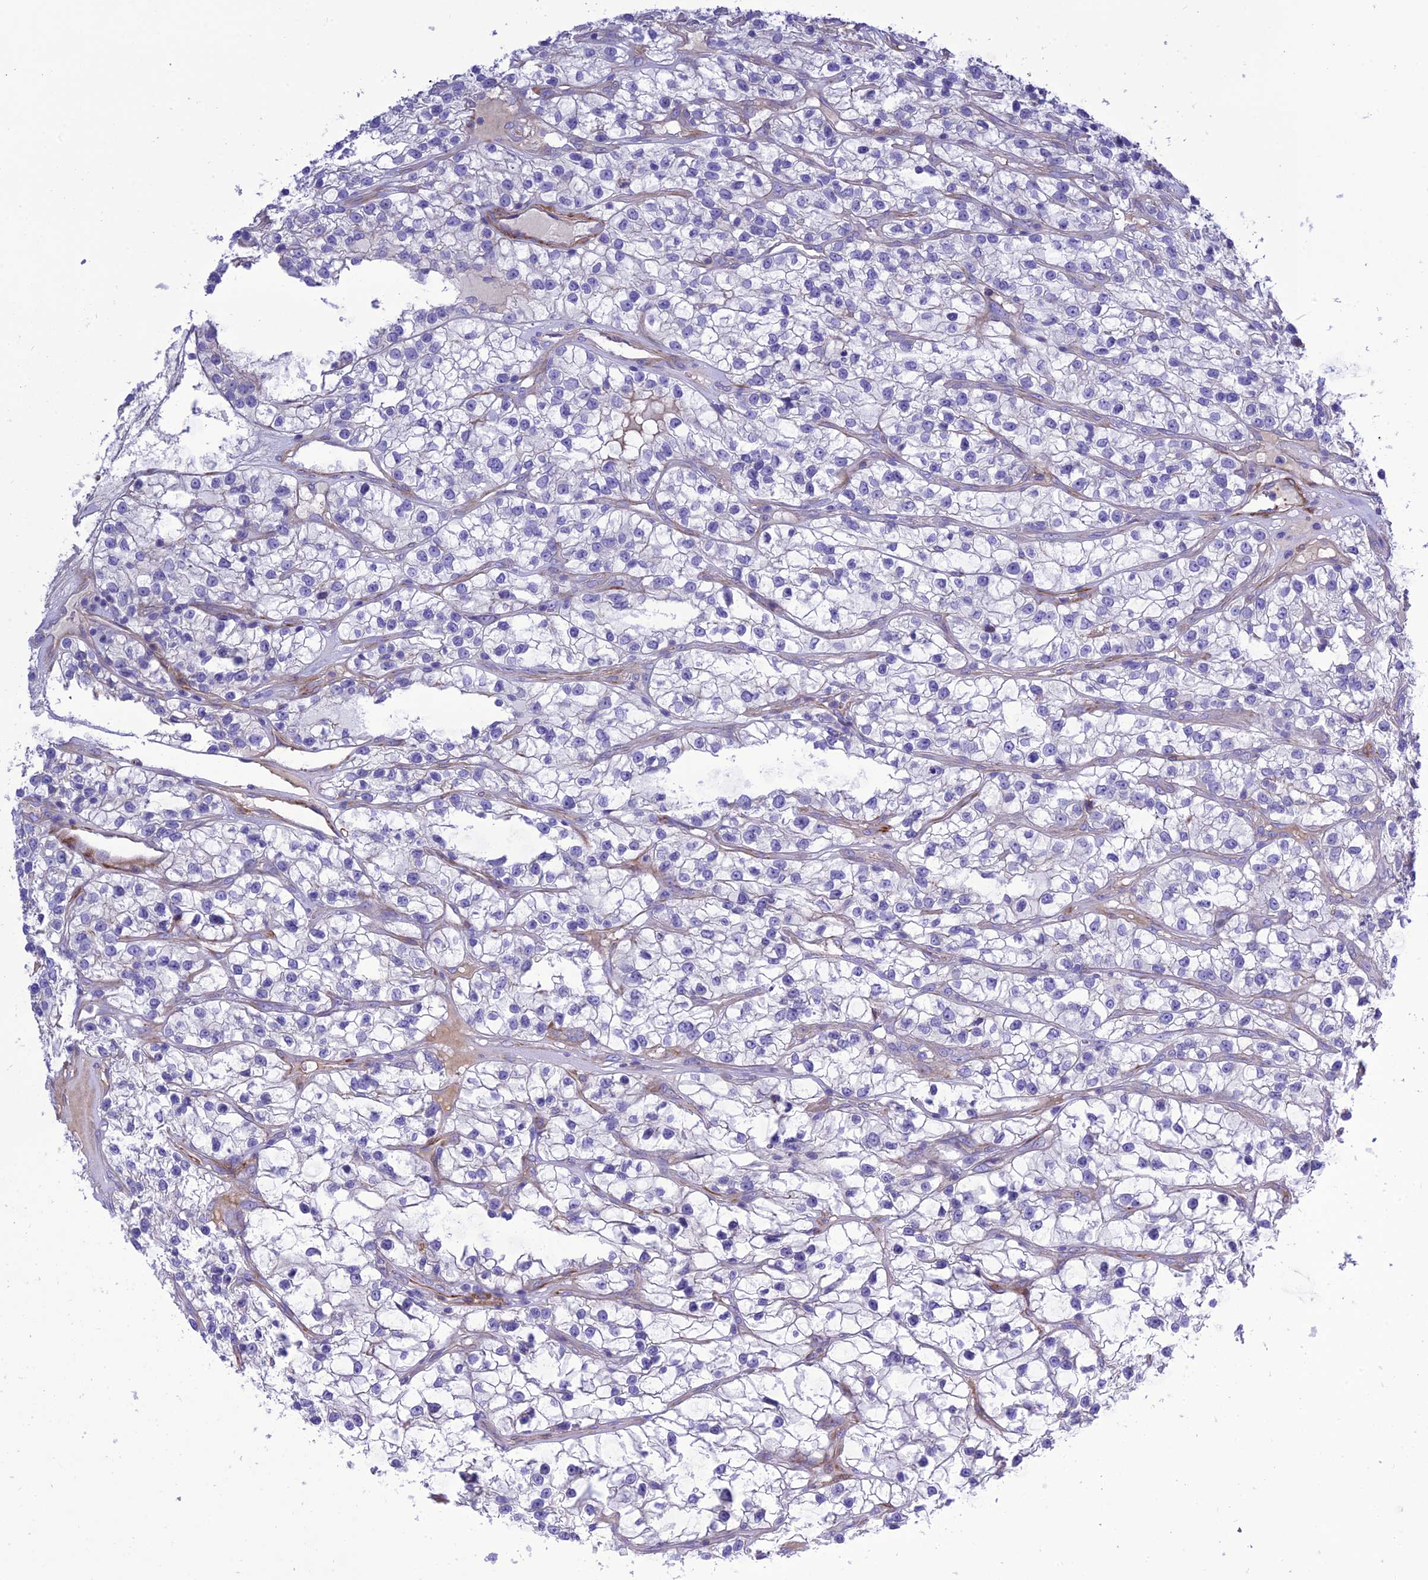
{"staining": {"intensity": "negative", "quantity": "none", "location": "none"}, "tissue": "renal cancer", "cell_type": "Tumor cells", "image_type": "cancer", "snomed": [{"axis": "morphology", "description": "Adenocarcinoma, NOS"}, {"axis": "topography", "description": "Kidney"}], "caption": "Immunohistochemical staining of human renal adenocarcinoma displays no significant positivity in tumor cells.", "gene": "FRA10AC1", "patient": {"sex": "female", "age": 57}}